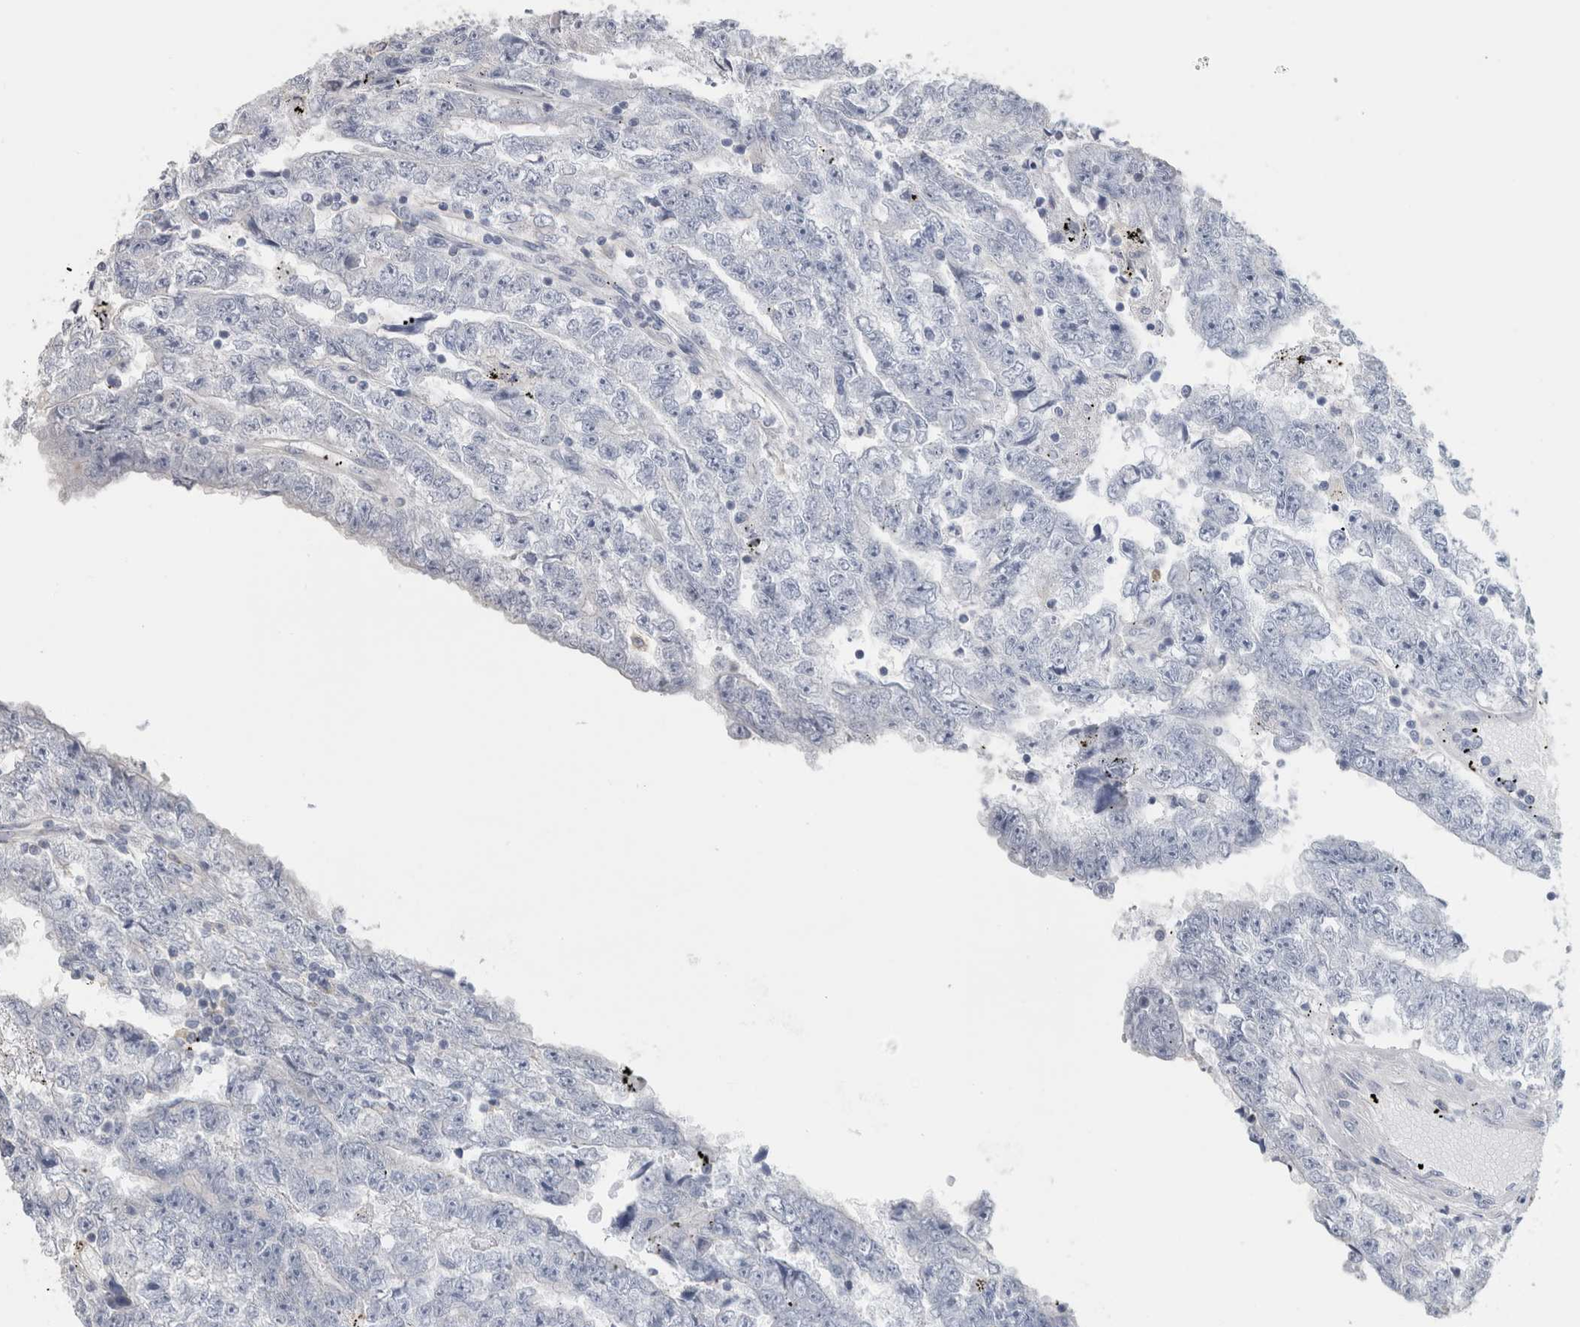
{"staining": {"intensity": "negative", "quantity": "none", "location": "none"}, "tissue": "testis cancer", "cell_type": "Tumor cells", "image_type": "cancer", "snomed": [{"axis": "morphology", "description": "Carcinoma, Embryonal, NOS"}, {"axis": "topography", "description": "Testis"}], "caption": "IHC of testis embryonal carcinoma demonstrates no positivity in tumor cells.", "gene": "CLIP1", "patient": {"sex": "male", "age": 25}}